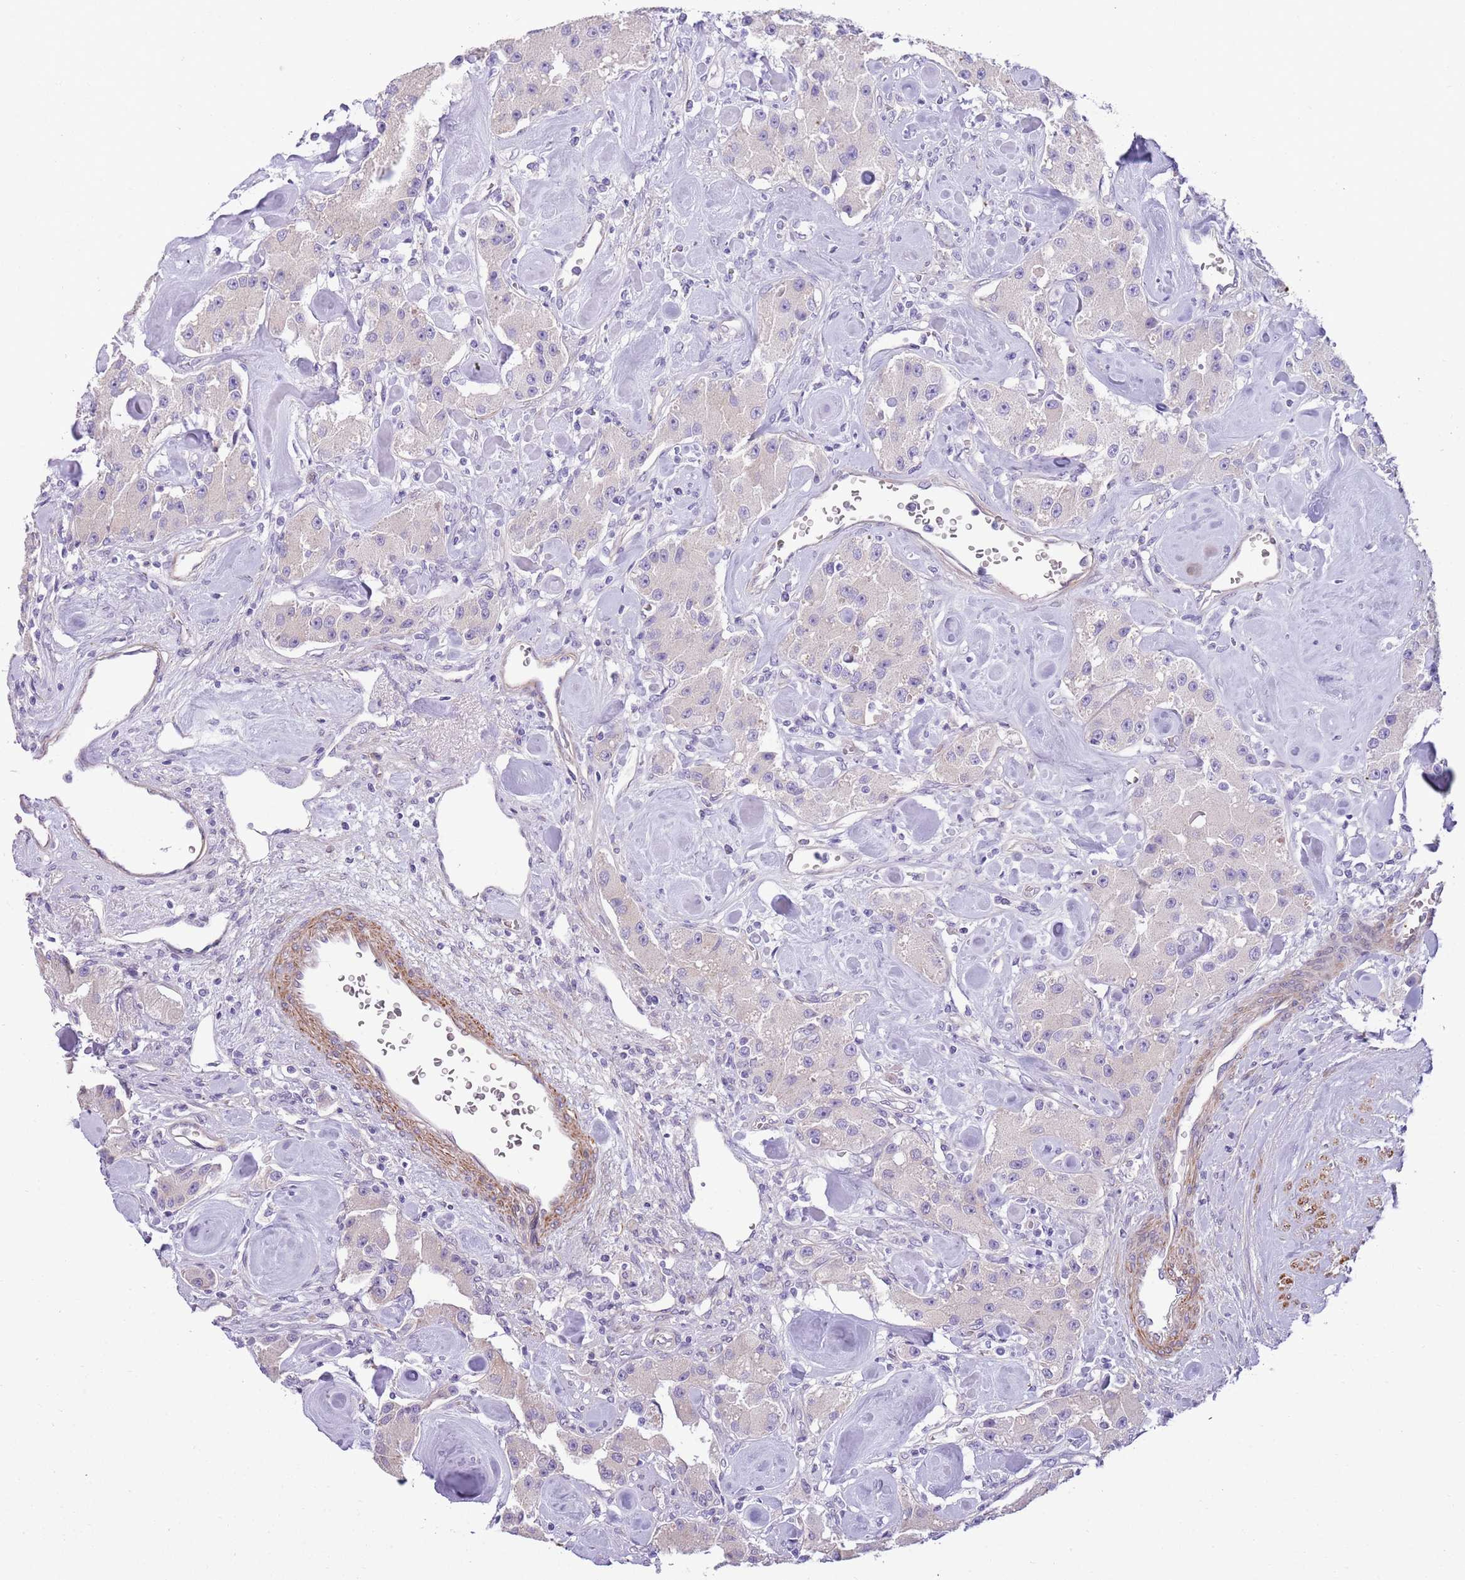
{"staining": {"intensity": "negative", "quantity": "none", "location": "none"}, "tissue": "carcinoid", "cell_type": "Tumor cells", "image_type": "cancer", "snomed": [{"axis": "morphology", "description": "Carcinoid, malignant, NOS"}, {"axis": "topography", "description": "Pancreas"}], "caption": "Carcinoid (malignant) was stained to show a protein in brown. There is no significant staining in tumor cells. Nuclei are stained in blue.", "gene": "ZC4H2", "patient": {"sex": "male", "age": 41}}